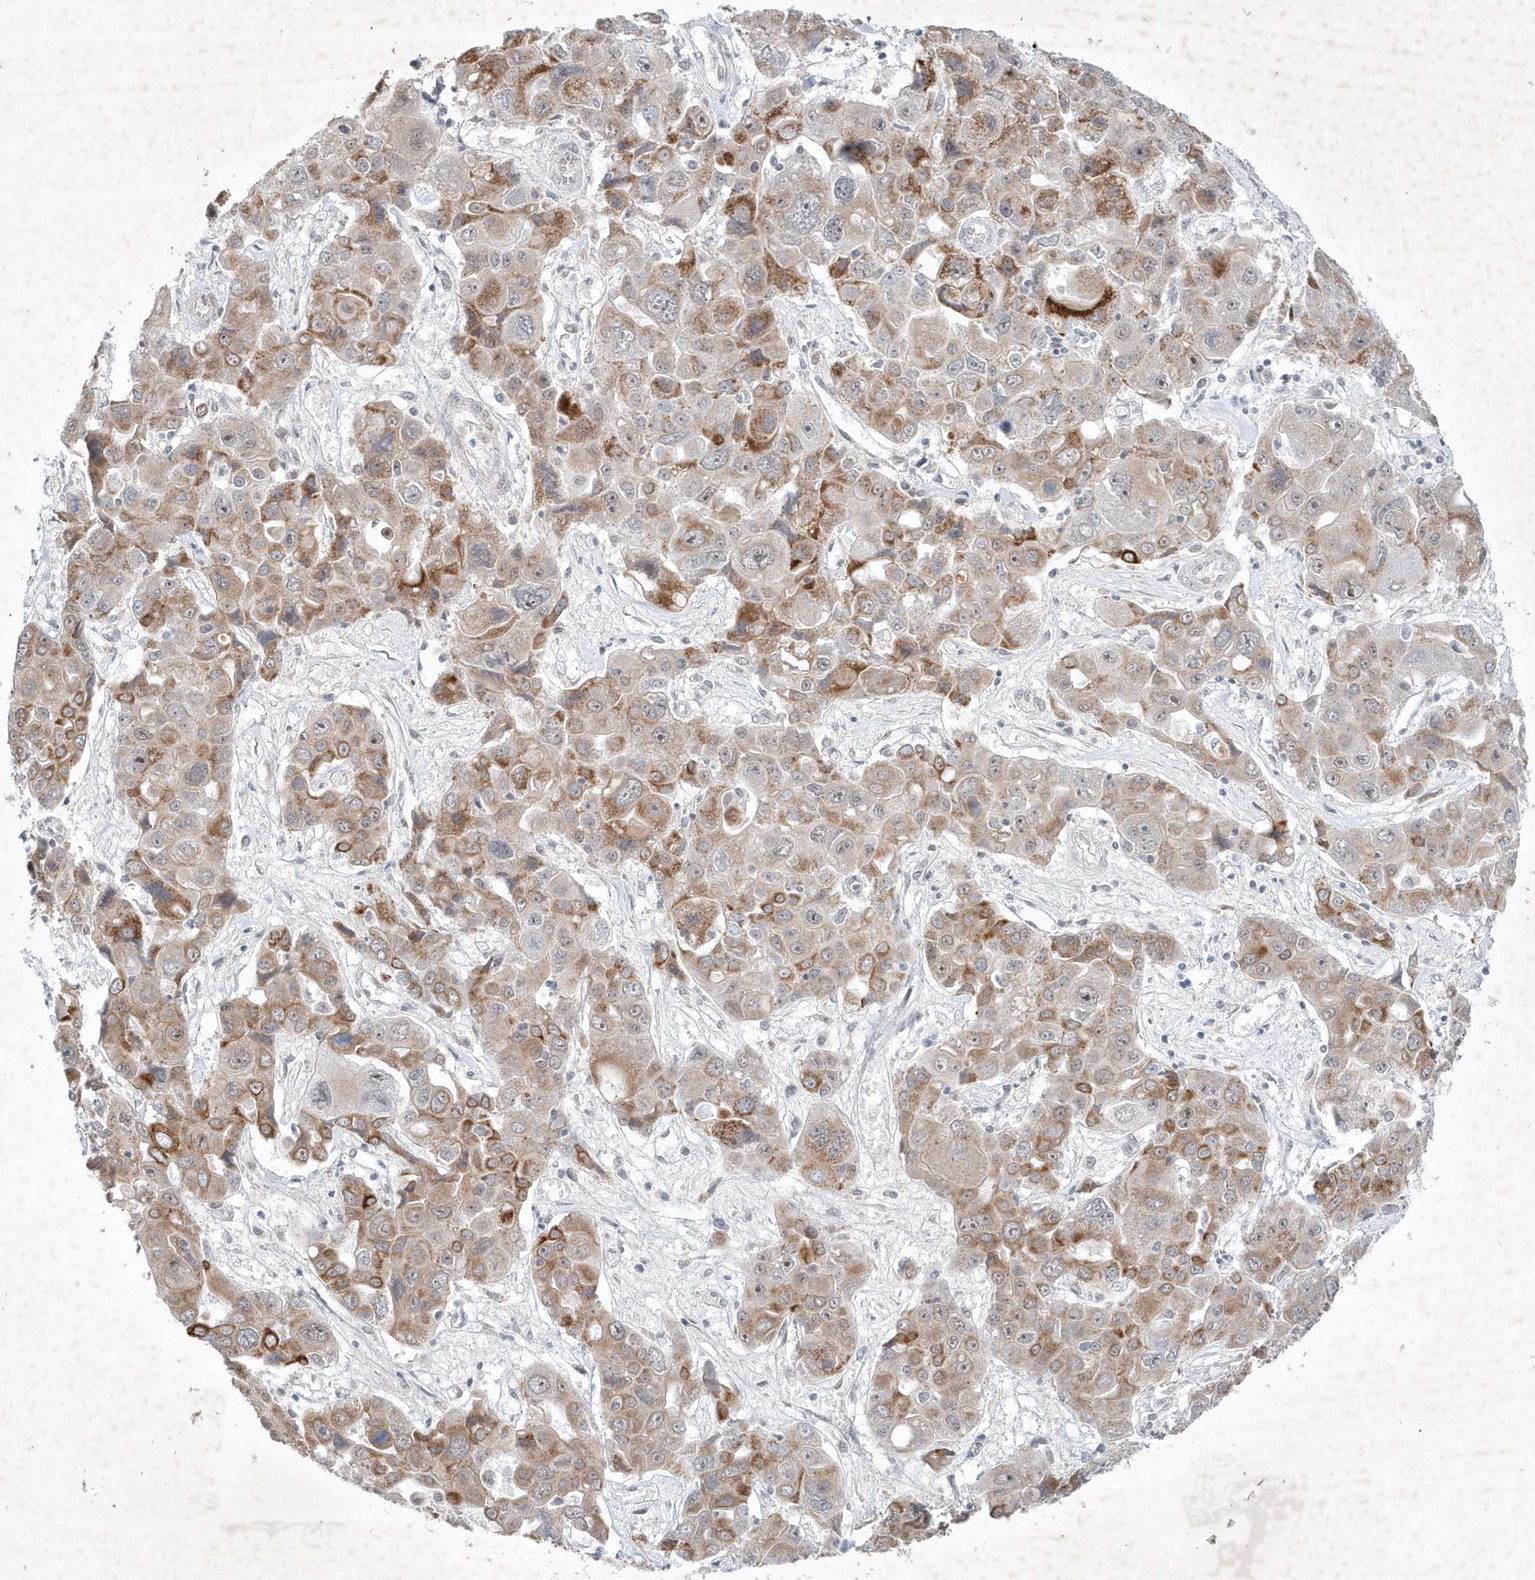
{"staining": {"intensity": "moderate", "quantity": ">75%", "location": "cytoplasmic/membranous"}, "tissue": "liver cancer", "cell_type": "Tumor cells", "image_type": "cancer", "snomed": [{"axis": "morphology", "description": "Cholangiocarcinoma"}, {"axis": "topography", "description": "Liver"}], "caption": "Liver cholangiocarcinoma stained for a protein demonstrates moderate cytoplasmic/membranous positivity in tumor cells.", "gene": "ZBTB9", "patient": {"sex": "male", "age": 67}}